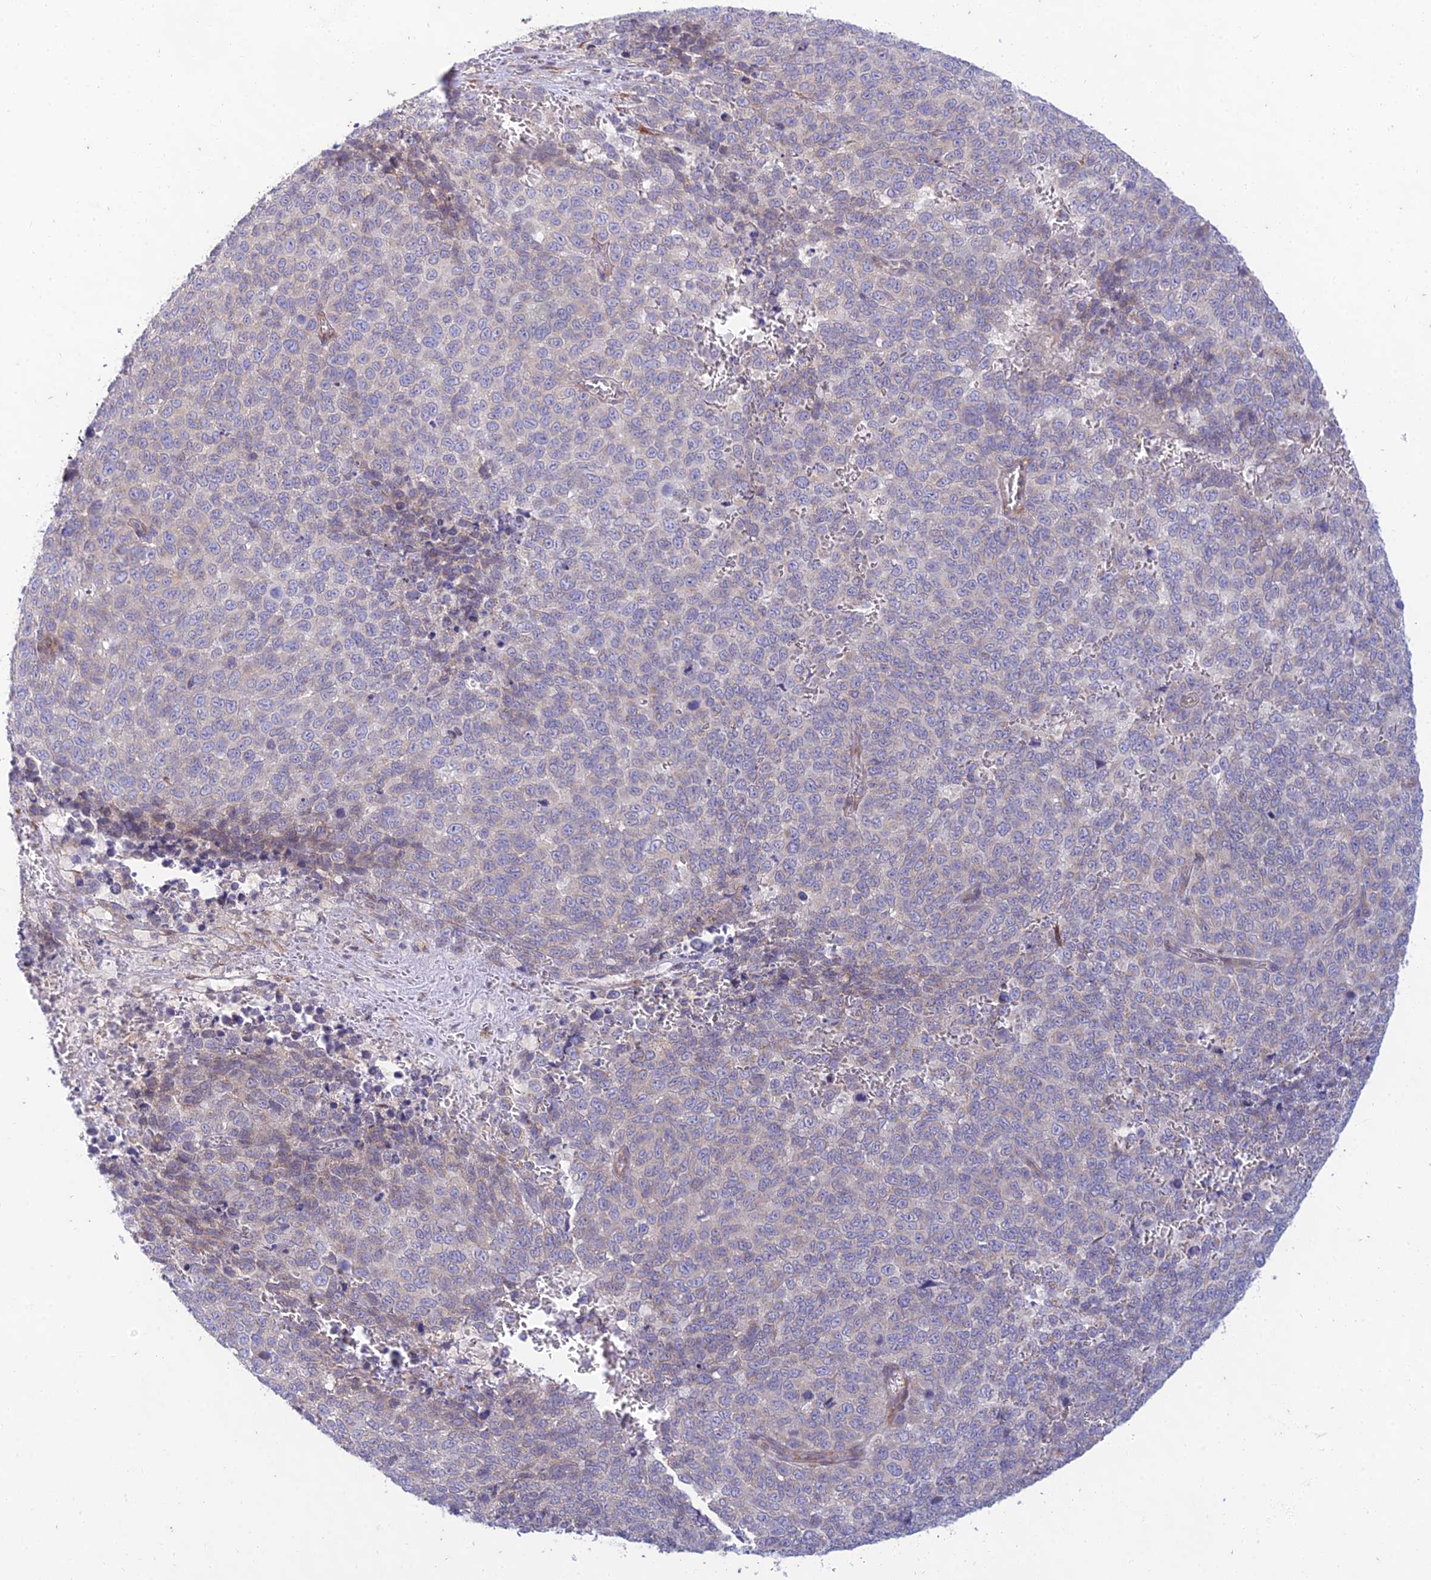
{"staining": {"intensity": "negative", "quantity": "none", "location": "none"}, "tissue": "melanoma", "cell_type": "Tumor cells", "image_type": "cancer", "snomed": [{"axis": "morphology", "description": "Malignant melanoma, NOS"}, {"axis": "topography", "description": "Nose, NOS"}], "caption": "Tumor cells show no significant protein positivity in melanoma.", "gene": "PTCD2", "patient": {"sex": "female", "age": 48}}